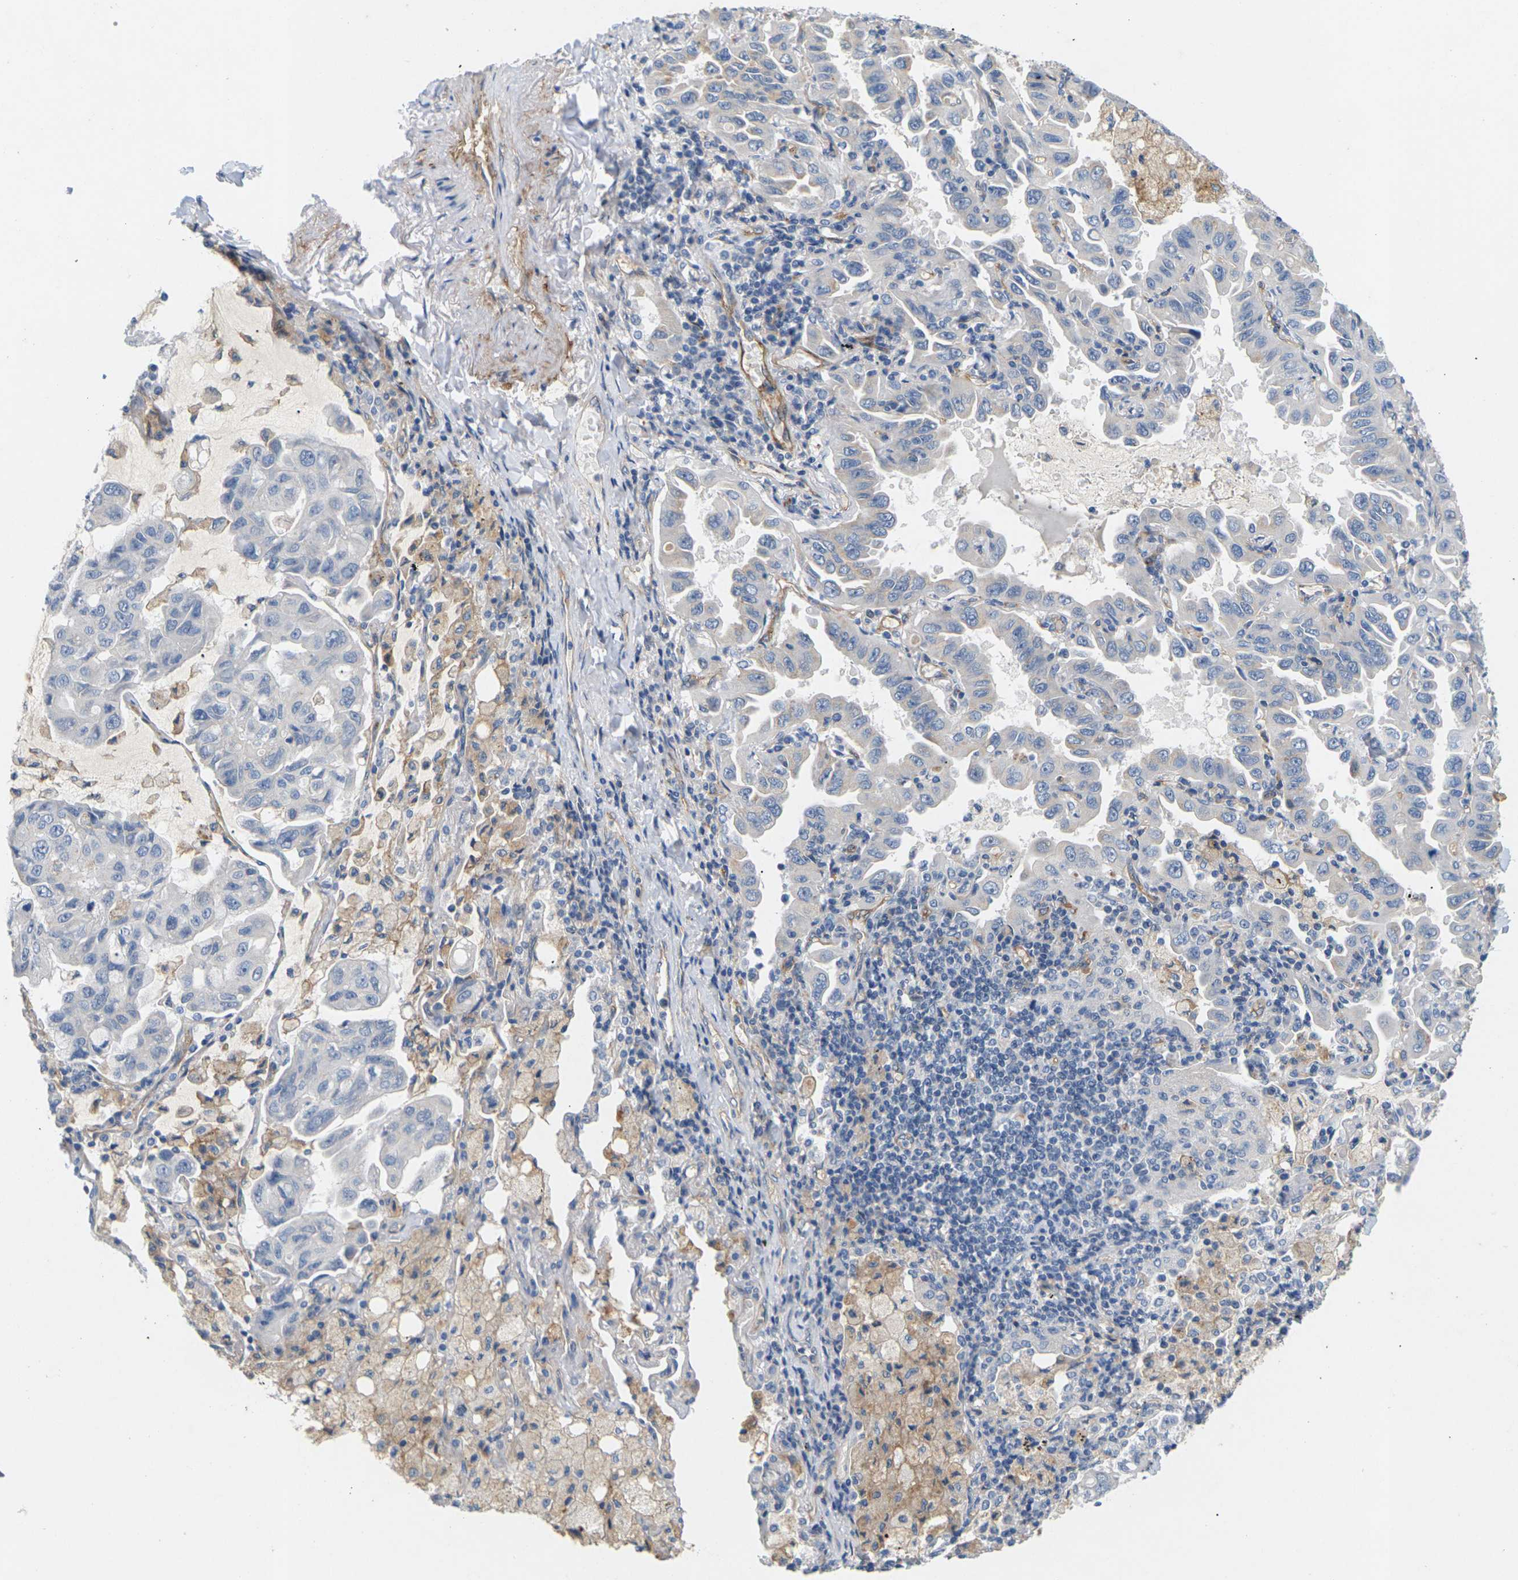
{"staining": {"intensity": "negative", "quantity": "none", "location": "none"}, "tissue": "lung cancer", "cell_type": "Tumor cells", "image_type": "cancer", "snomed": [{"axis": "morphology", "description": "Adenocarcinoma, NOS"}, {"axis": "topography", "description": "Lung"}], "caption": "Histopathology image shows no protein expression in tumor cells of lung cancer (adenocarcinoma) tissue.", "gene": "ITGA5", "patient": {"sex": "male", "age": 64}}